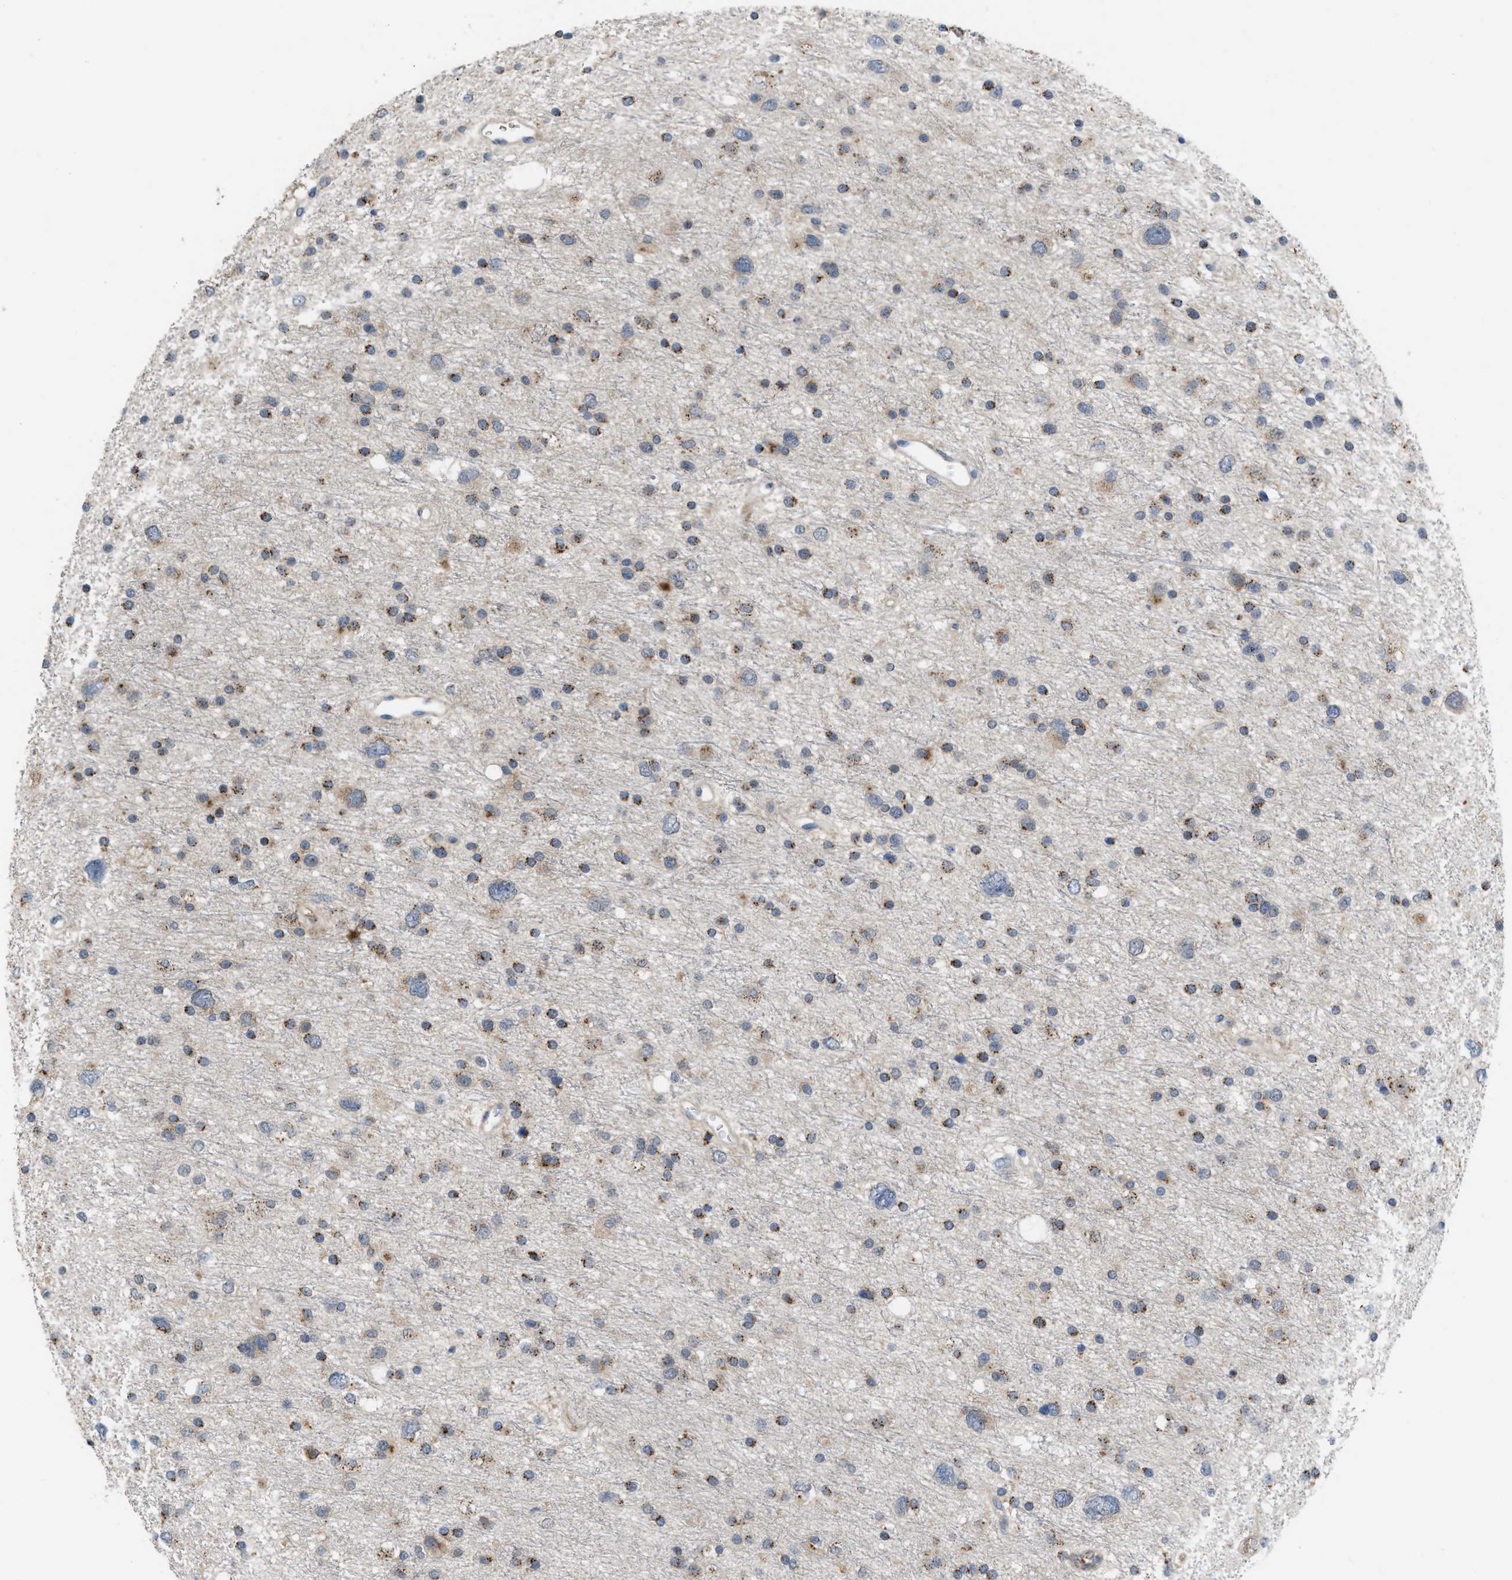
{"staining": {"intensity": "moderate", "quantity": ">75%", "location": "cytoplasmic/membranous"}, "tissue": "glioma", "cell_type": "Tumor cells", "image_type": "cancer", "snomed": [{"axis": "morphology", "description": "Glioma, malignant, Low grade"}, {"axis": "topography", "description": "Brain"}], "caption": "Immunohistochemical staining of glioma exhibits medium levels of moderate cytoplasmic/membranous protein staining in about >75% of tumor cells.", "gene": "DIPK1A", "patient": {"sex": "female", "age": 37}}